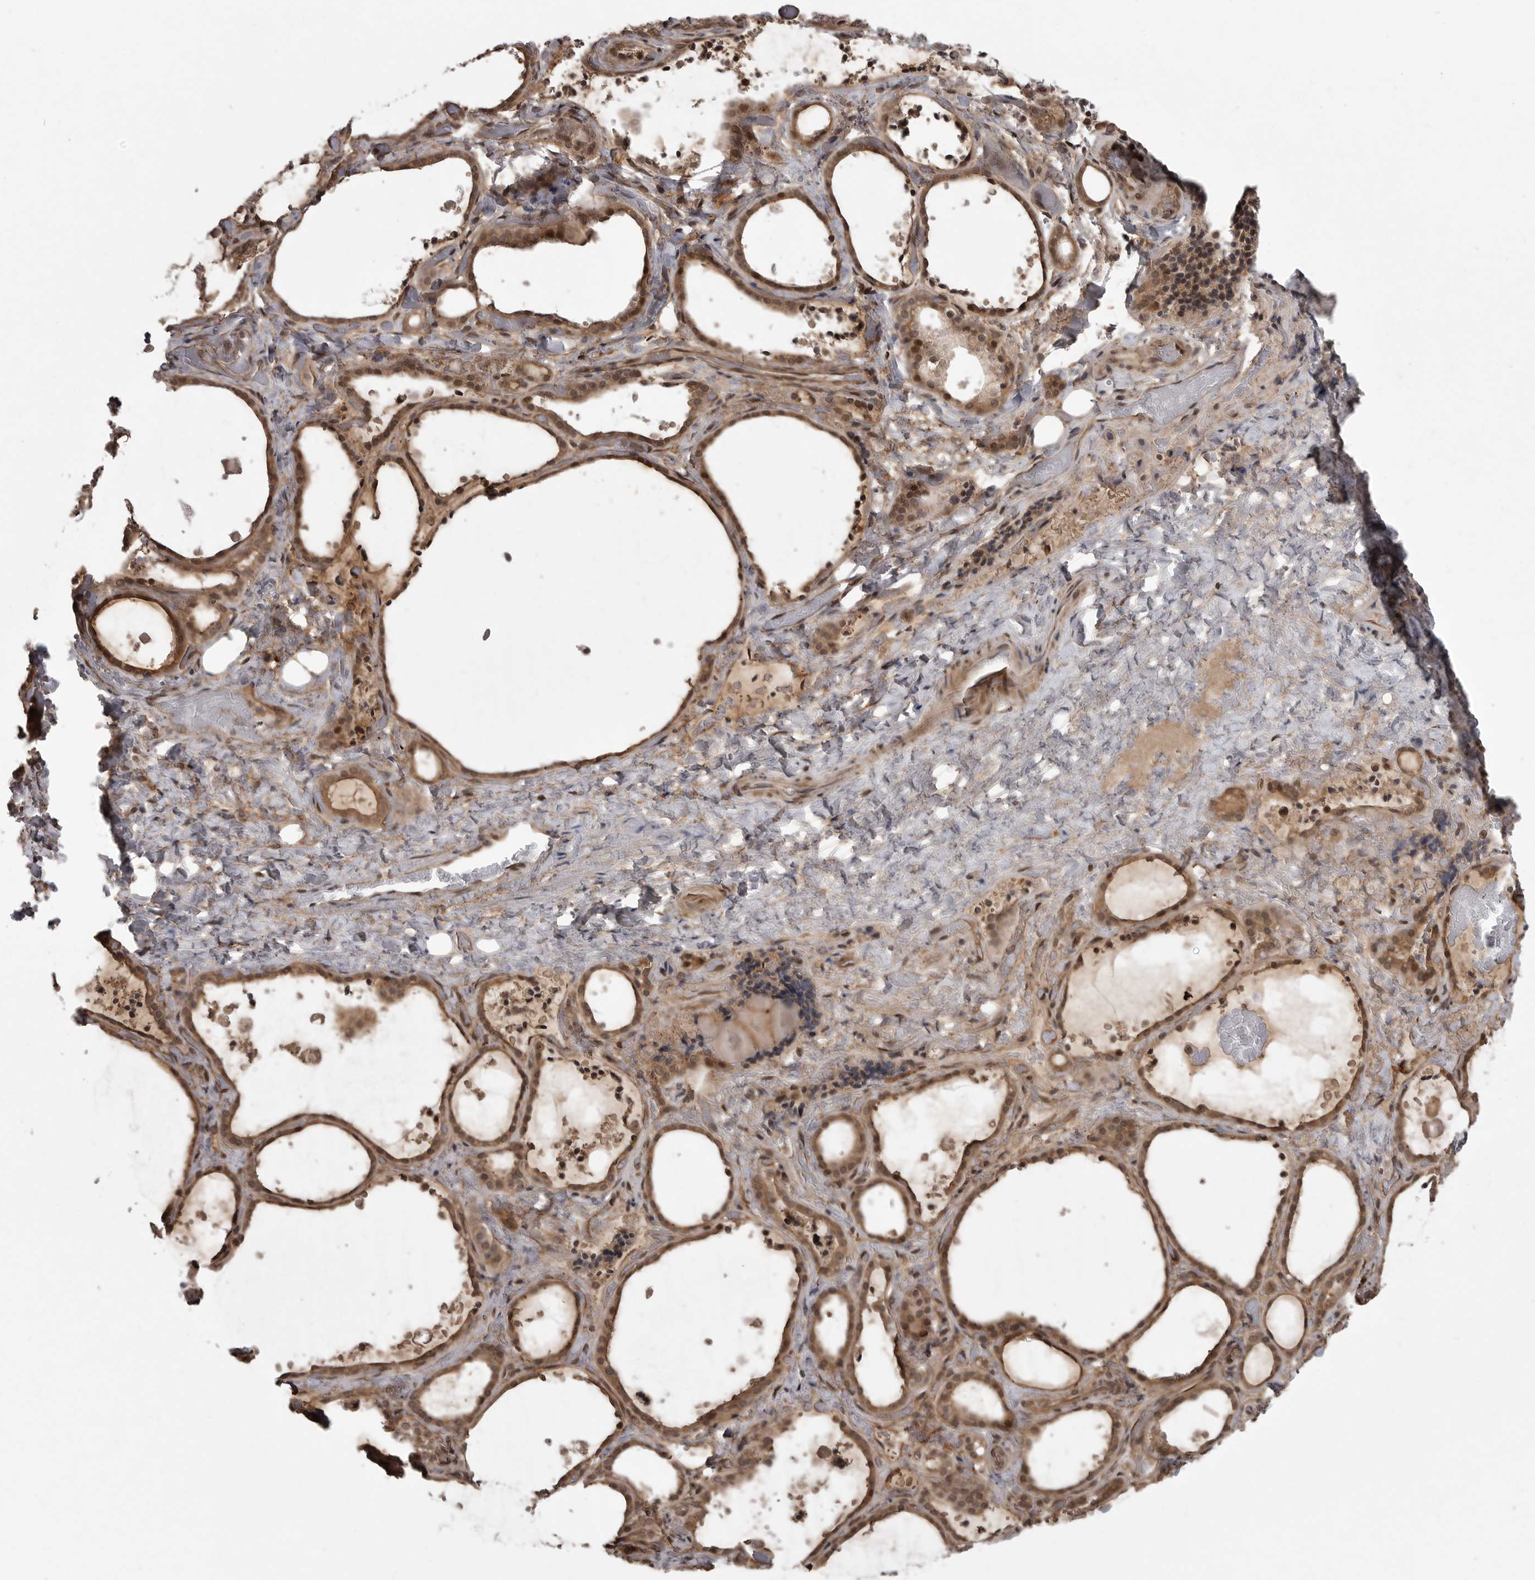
{"staining": {"intensity": "moderate", "quantity": ">75%", "location": "cytoplasmic/membranous"}, "tissue": "thyroid gland", "cell_type": "Glandular cells", "image_type": "normal", "snomed": [{"axis": "morphology", "description": "Normal tissue, NOS"}, {"axis": "topography", "description": "Thyroid gland"}], "caption": "Brown immunohistochemical staining in benign thyroid gland displays moderate cytoplasmic/membranous expression in approximately >75% of glandular cells.", "gene": "DNAJC8", "patient": {"sex": "female", "age": 44}}